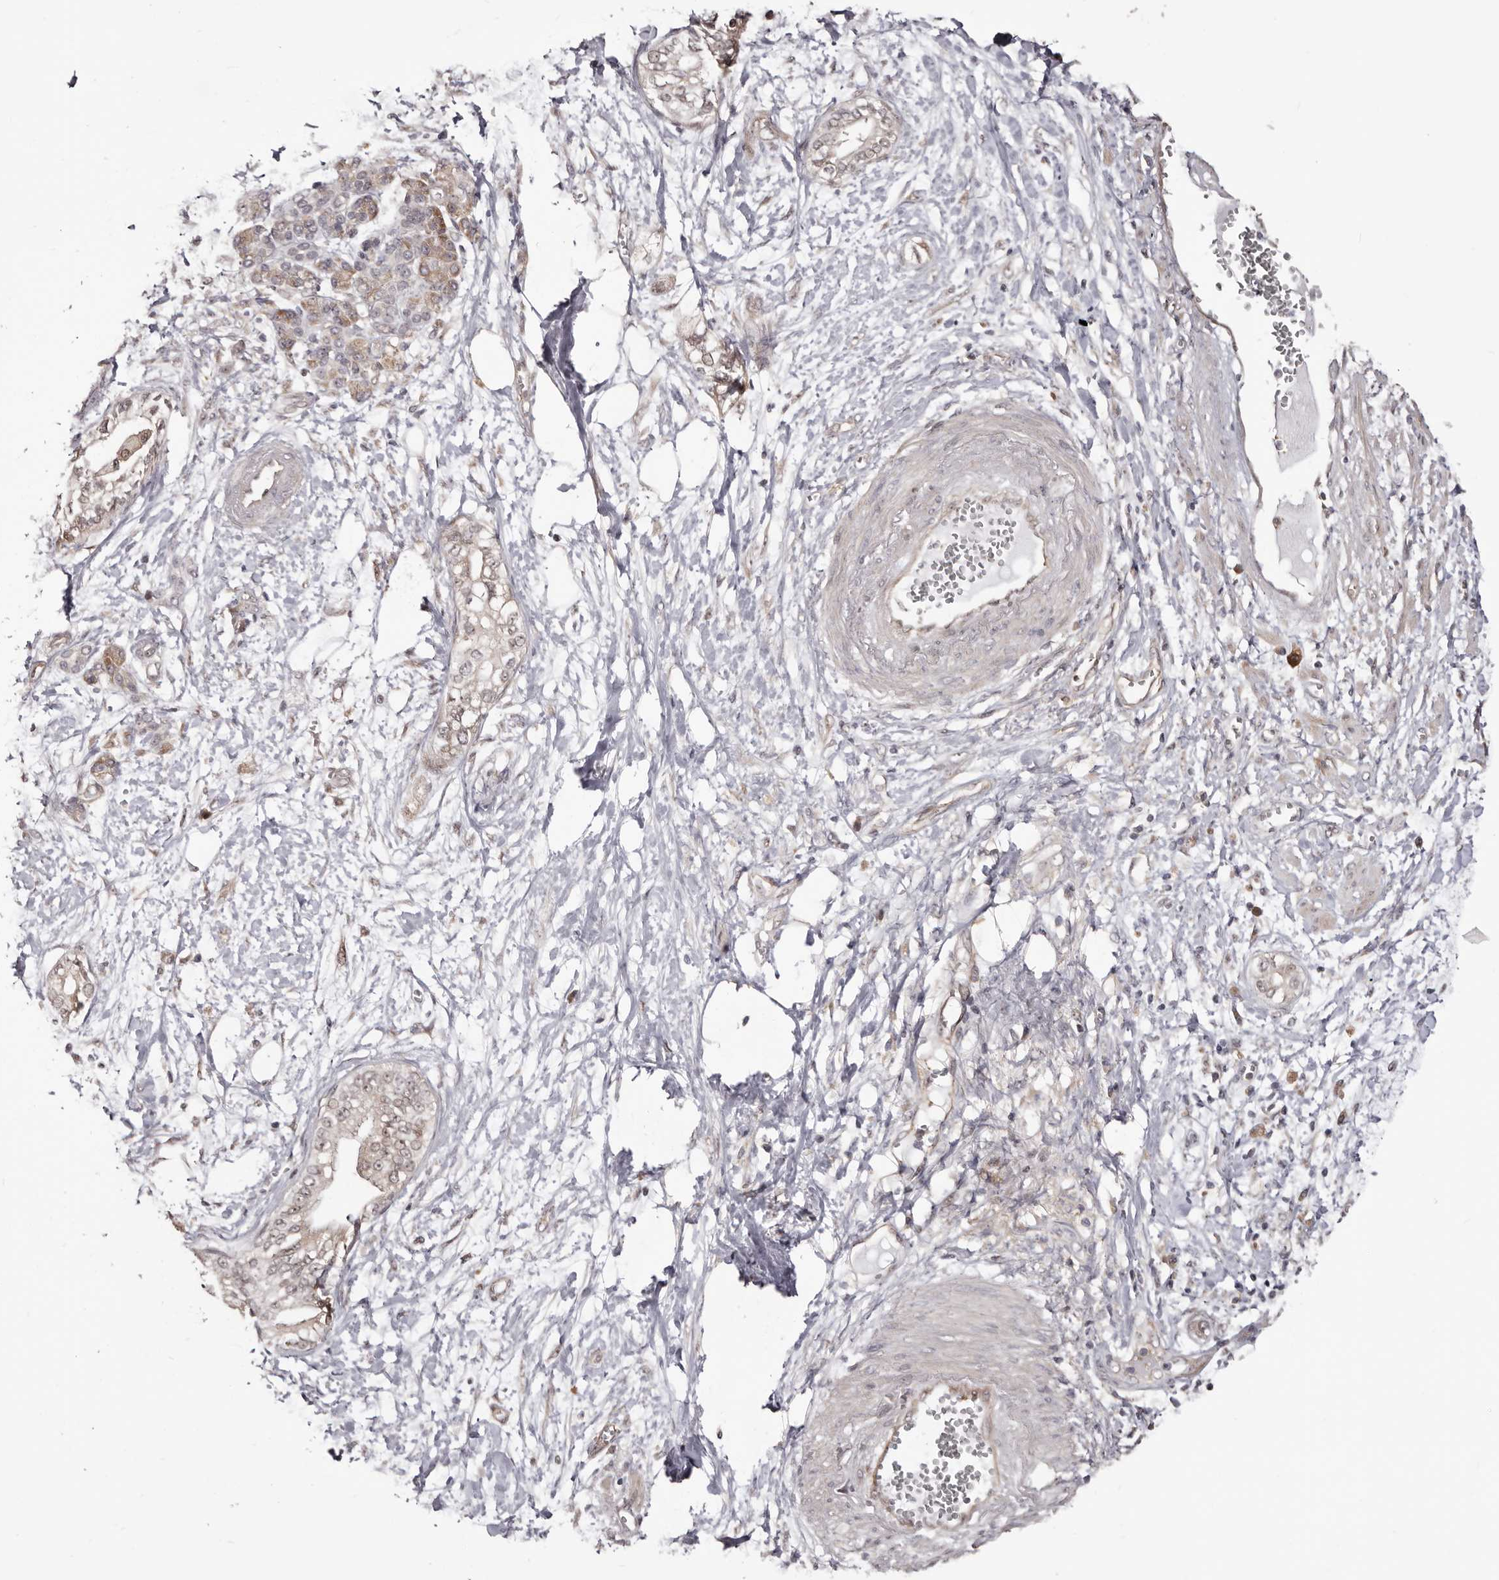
{"staining": {"intensity": "weak", "quantity": "<25%", "location": "nuclear"}, "tissue": "pancreatic cancer", "cell_type": "Tumor cells", "image_type": "cancer", "snomed": [{"axis": "morphology", "description": "Adenocarcinoma, NOS"}, {"axis": "topography", "description": "Pancreas"}], "caption": "A high-resolution histopathology image shows immunohistochemistry staining of pancreatic cancer, which reveals no significant positivity in tumor cells.", "gene": "NOL12", "patient": {"sex": "male", "age": 68}}